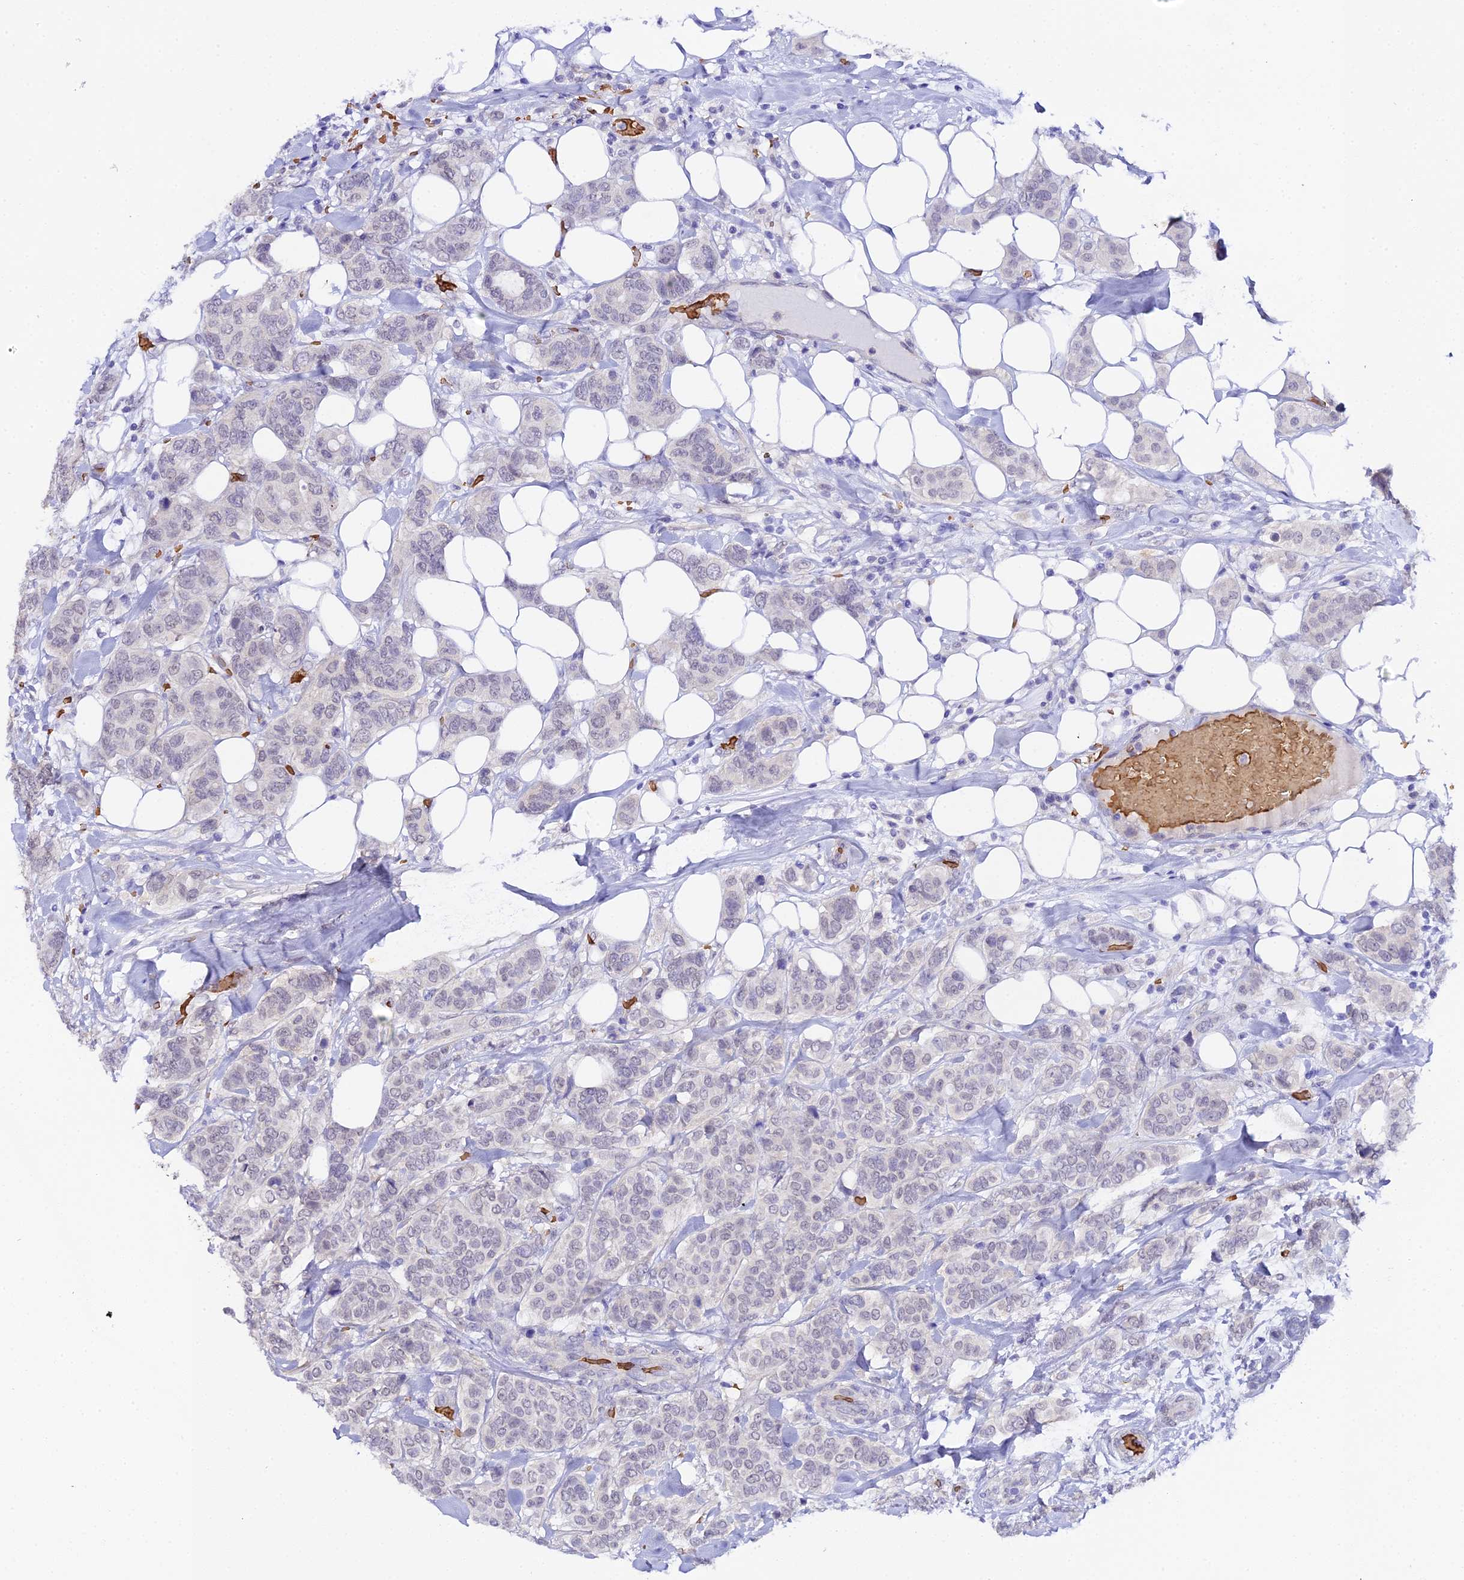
{"staining": {"intensity": "negative", "quantity": "none", "location": "none"}, "tissue": "breast cancer", "cell_type": "Tumor cells", "image_type": "cancer", "snomed": [{"axis": "morphology", "description": "Lobular carcinoma"}, {"axis": "topography", "description": "Breast"}], "caption": "DAB immunohistochemical staining of human breast cancer (lobular carcinoma) demonstrates no significant expression in tumor cells. (DAB (3,3'-diaminobenzidine) IHC with hematoxylin counter stain).", "gene": "CFAP45", "patient": {"sex": "female", "age": 51}}